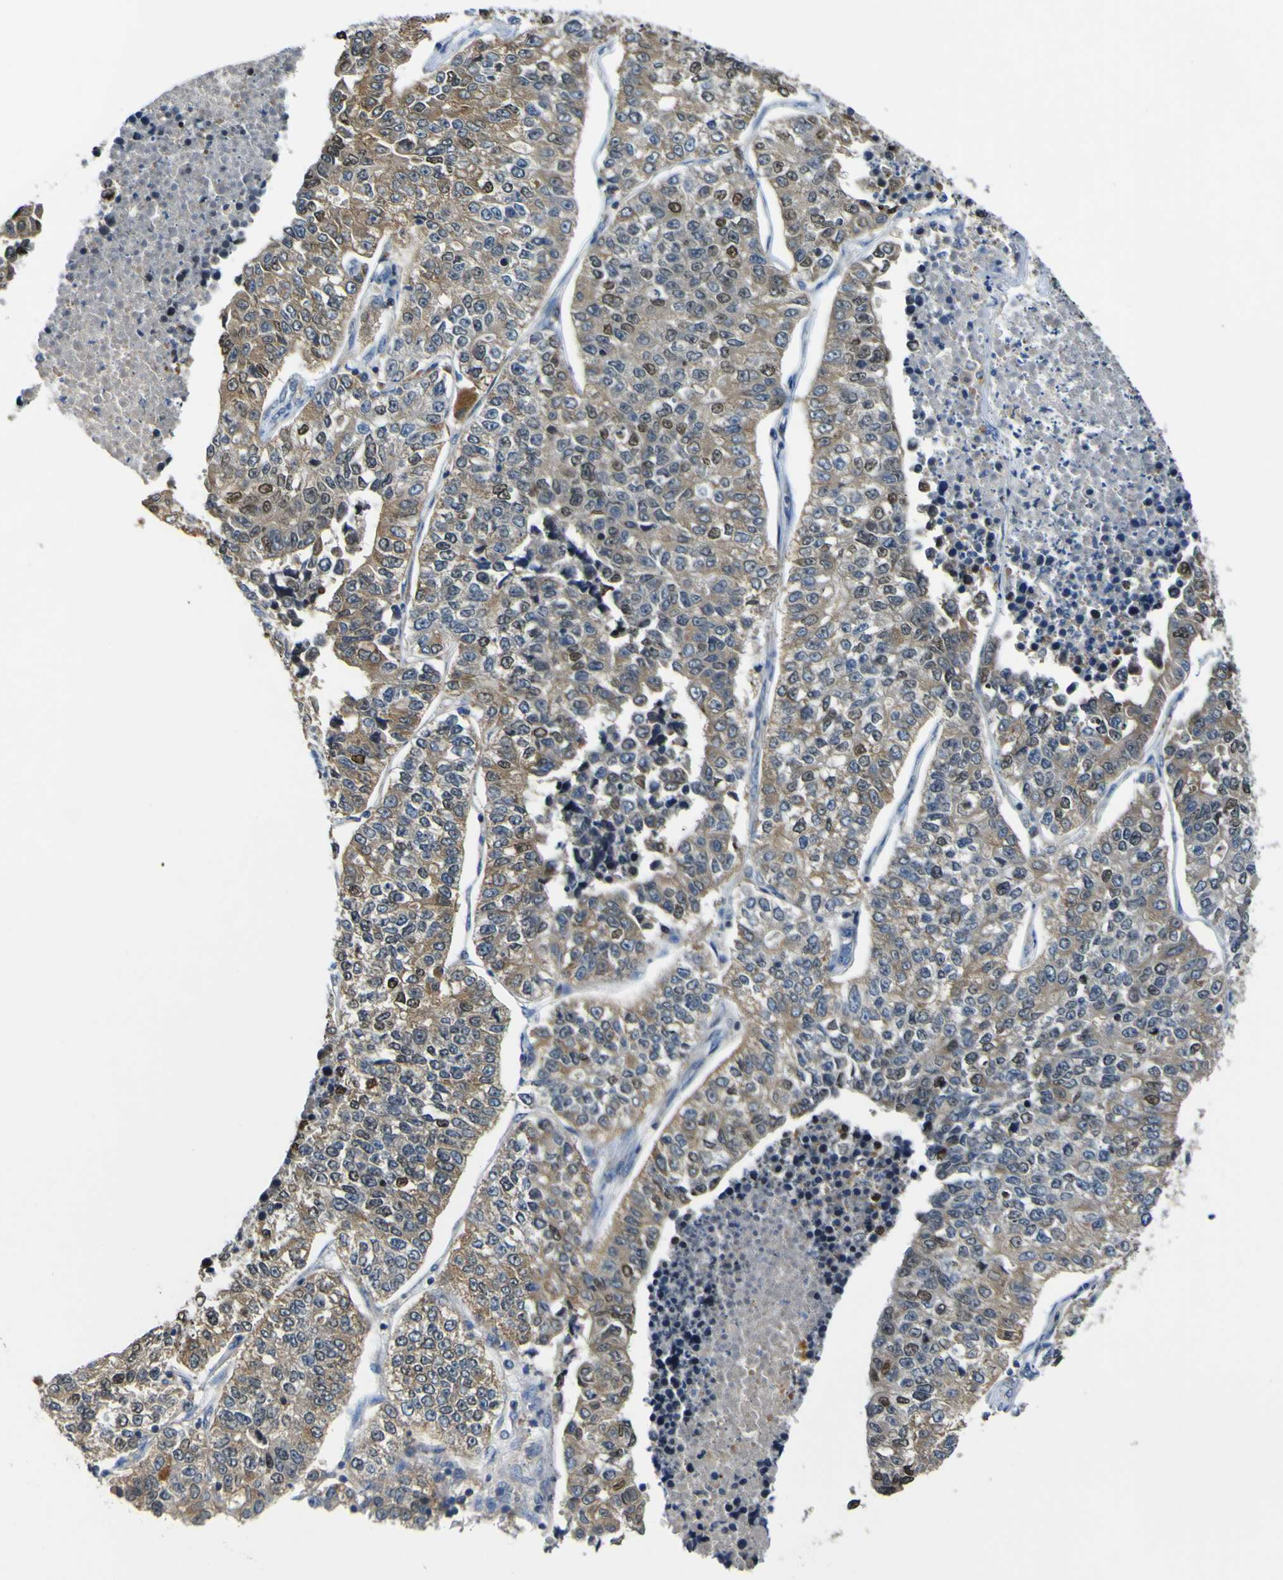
{"staining": {"intensity": "moderate", "quantity": ">75%", "location": "cytoplasmic/membranous,nuclear"}, "tissue": "lung cancer", "cell_type": "Tumor cells", "image_type": "cancer", "snomed": [{"axis": "morphology", "description": "Adenocarcinoma, NOS"}, {"axis": "topography", "description": "Lung"}], "caption": "Immunohistochemistry (IHC) micrograph of neoplastic tissue: adenocarcinoma (lung) stained using IHC displays medium levels of moderate protein expression localized specifically in the cytoplasmic/membranous and nuclear of tumor cells, appearing as a cytoplasmic/membranous and nuclear brown color.", "gene": "EML2", "patient": {"sex": "male", "age": 49}}